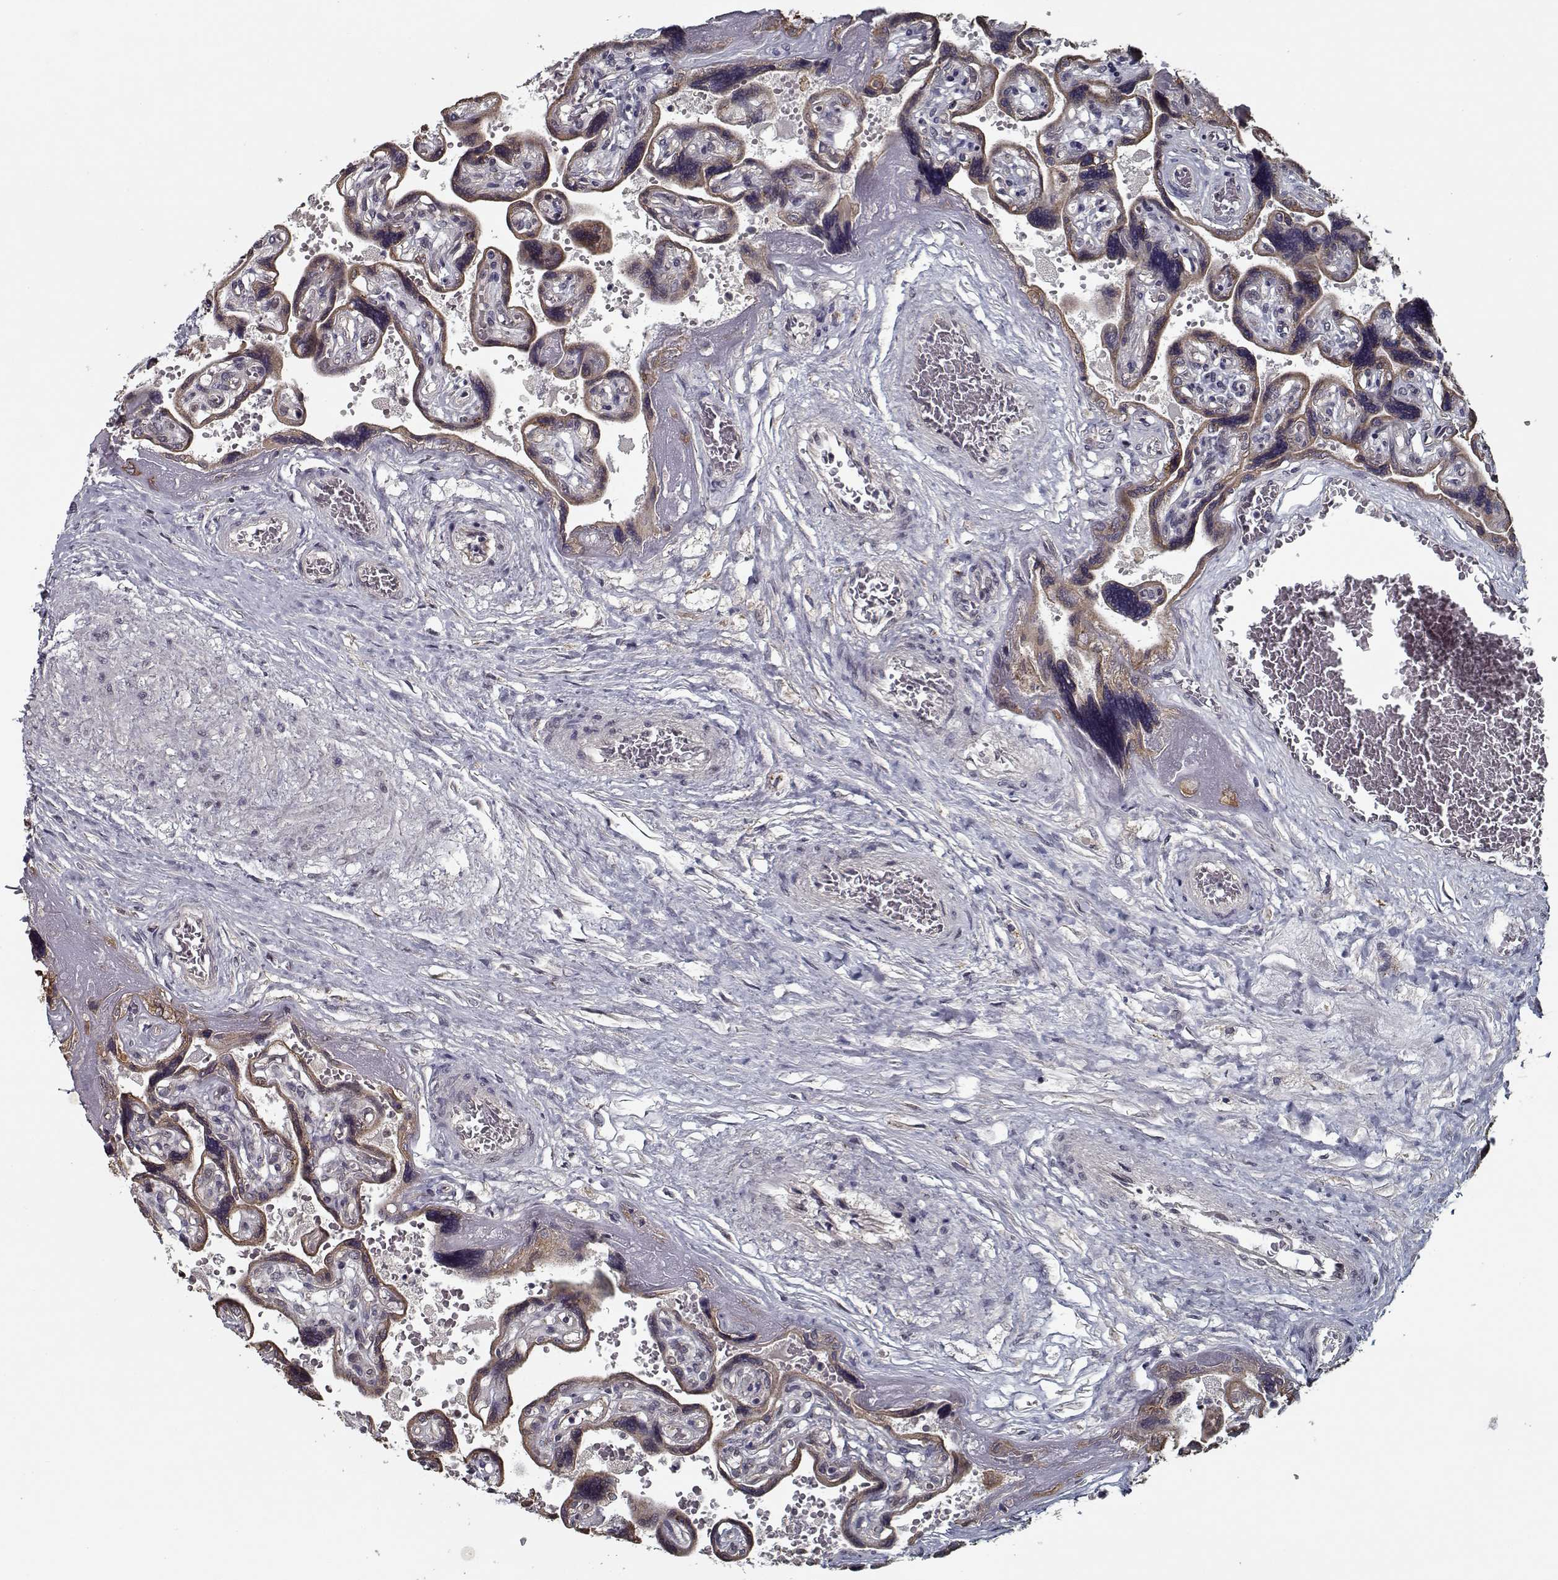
{"staining": {"intensity": "negative", "quantity": "none", "location": "none"}, "tissue": "placenta", "cell_type": "Decidual cells", "image_type": "normal", "snomed": [{"axis": "morphology", "description": "Normal tissue, NOS"}, {"axis": "topography", "description": "Placenta"}], "caption": "The micrograph exhibits no staining of decidual cells in normal placenta. The staining is performed using DAB brown chromogen with nuclei counter-stained in using hematoxylin.", "gene": "NLK", "patient": {"sex": "female", "age": 32}}